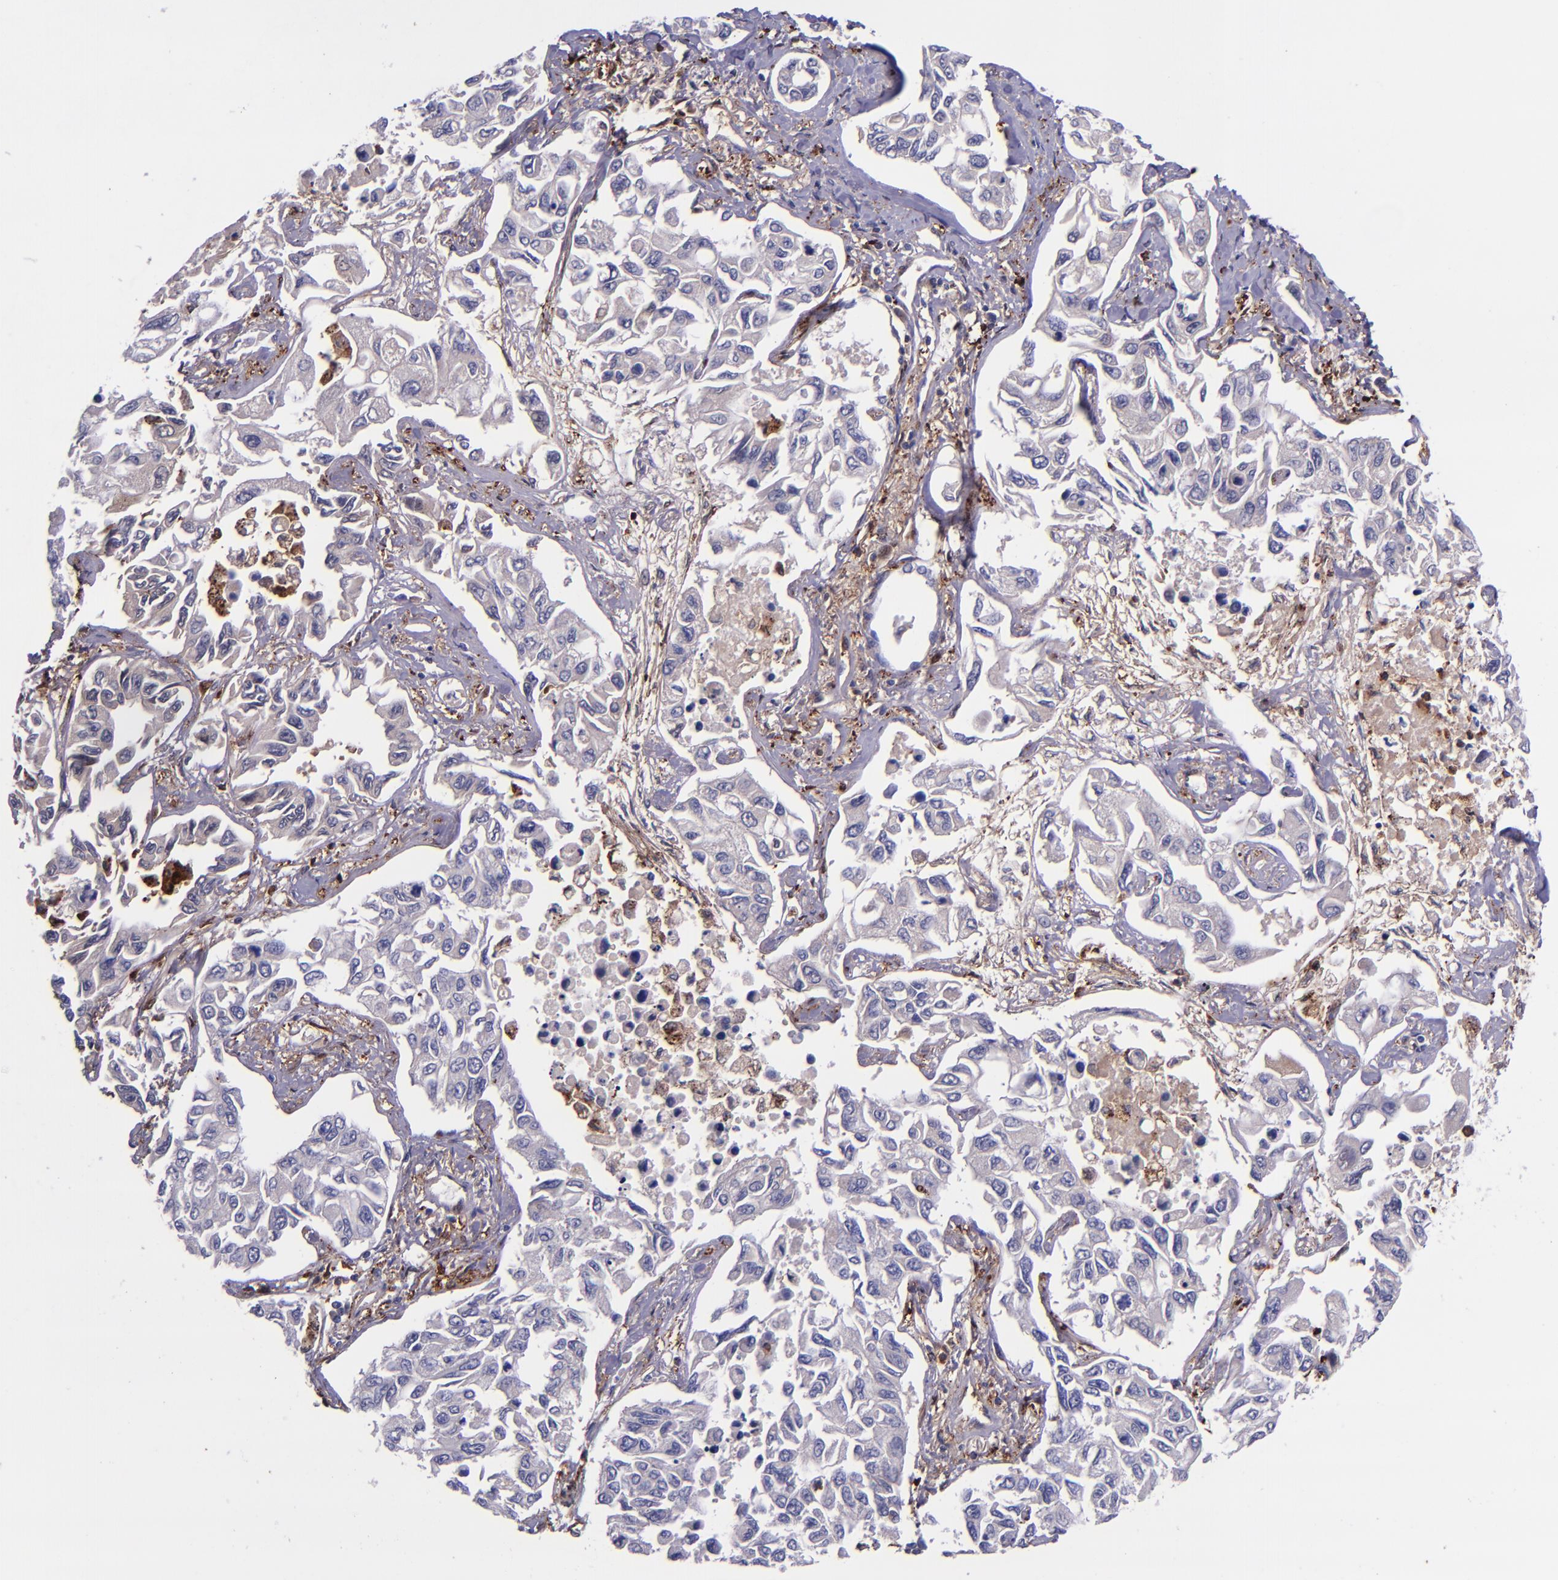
{"staining": {"intensity": "negative", "quantity": "none", "location": "none"}, "tissue": "lung cancer", "cell_type": "Tumor cells", "image_type": "cancer", "snomed": [{"axis": "morphology", "description": "Adenocarcinoma, NOS"}, {"axis": "topography", "description": "Lung"}], "caption": "Tumor cells show no significant staining in lung cancer.", "gene": "LGALS1", "patient": {"sex": "male", "age": 64}}